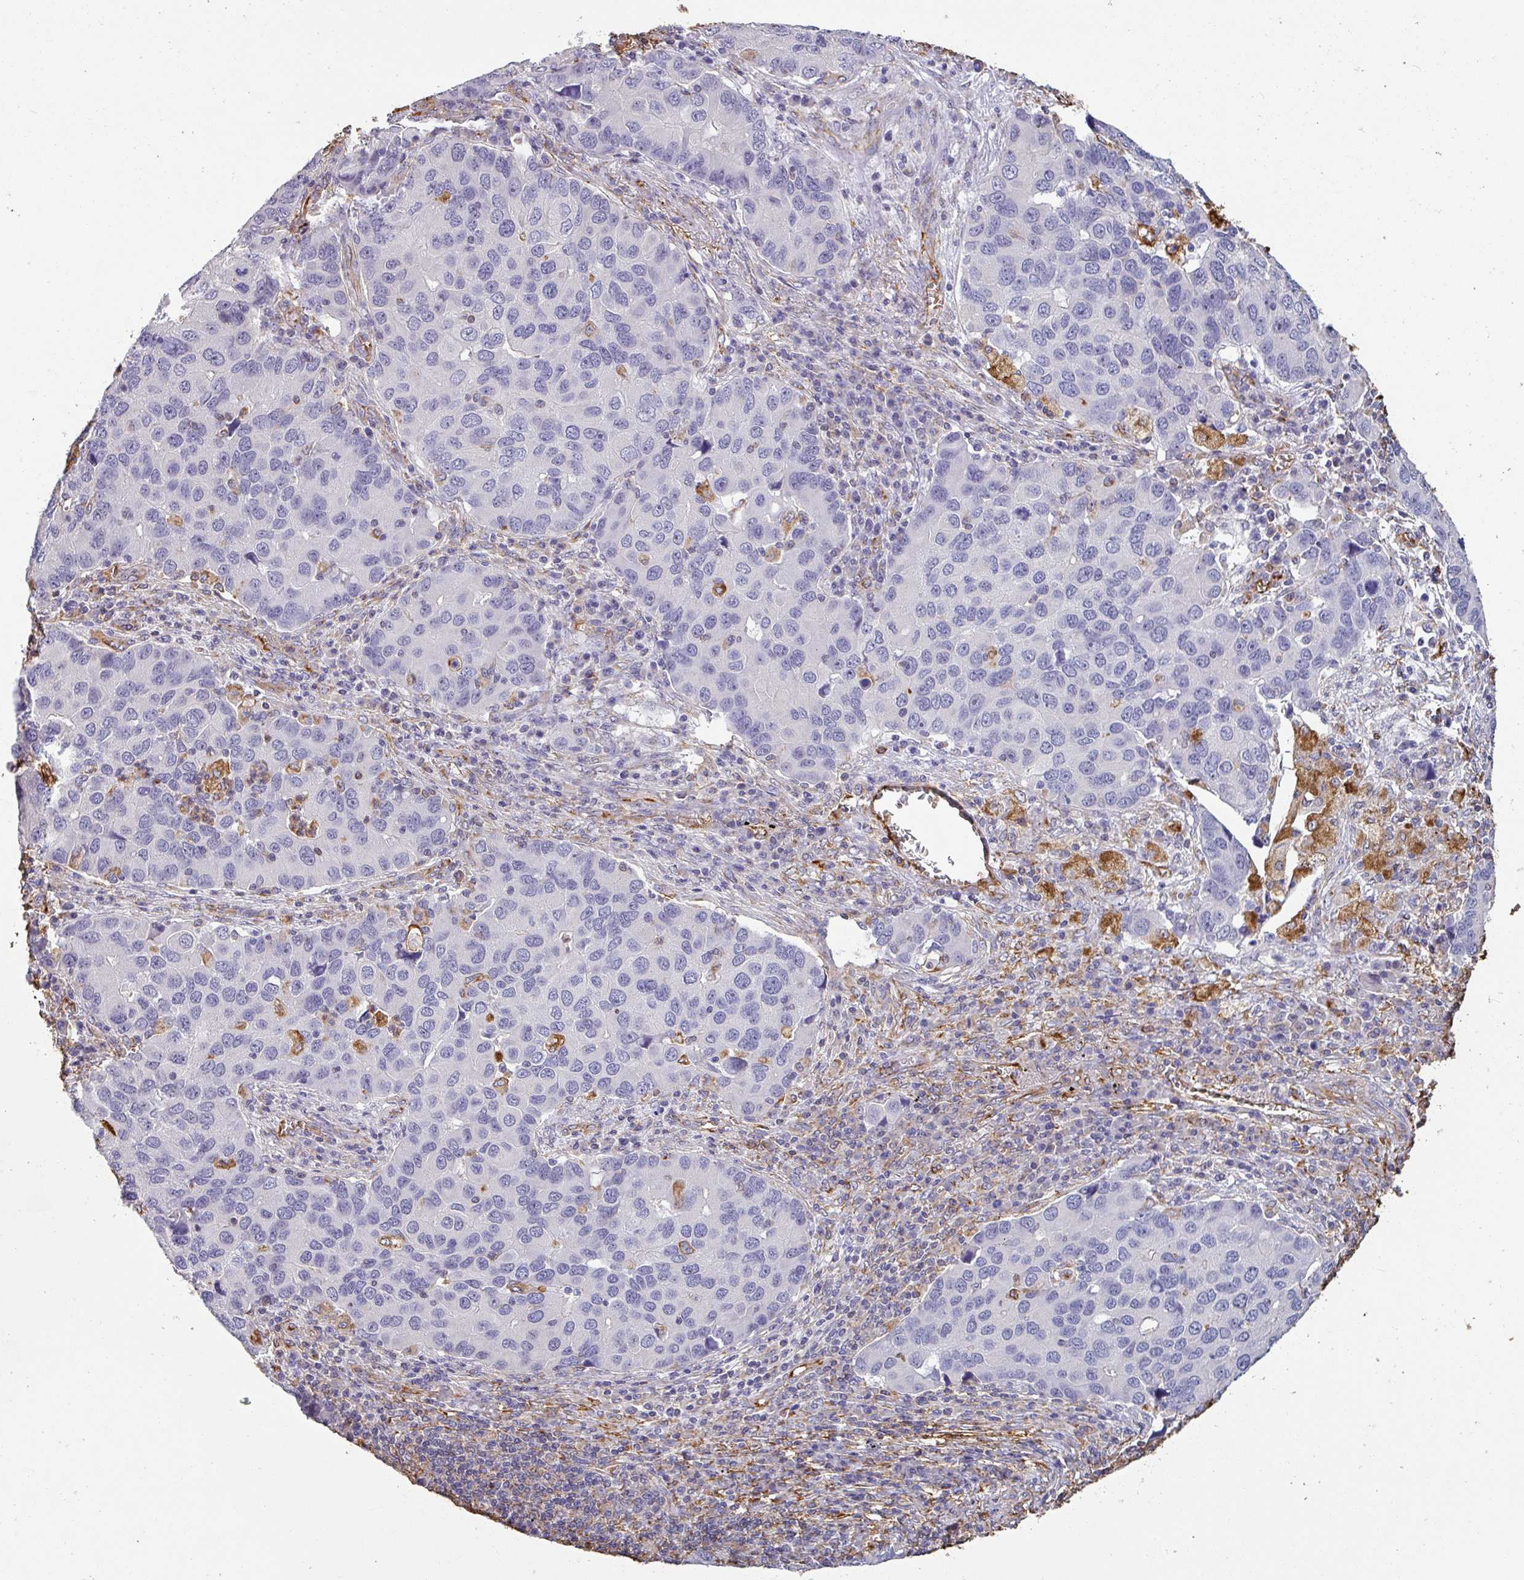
{"staining": {"intensity": "negative", "quantity": "none", "location": "none"}, "tissue": "lung cancer", "cell_type": "Tumor cells", "image_type": "cancer", "snomed": [{"axis": "morphology", "description": "Aneuploidy"}, {"axis": "morphology", "description": "Adenocarcinoma, NOS"}, {"axis": "topography", "description": "Lymph node"}, {"axis": "topography", "description": "Lung"}], "caption": "A micrograph of lung cancer (adenocarcinoma) stained for a protein reveals no brown staining in tumor cells. The staining is performed using DAB brown chromogen with nuclei counter-stained in using hematoxylin.", "gene": "ZNF280C", "patient": {"sex": "female", "age": 74}}